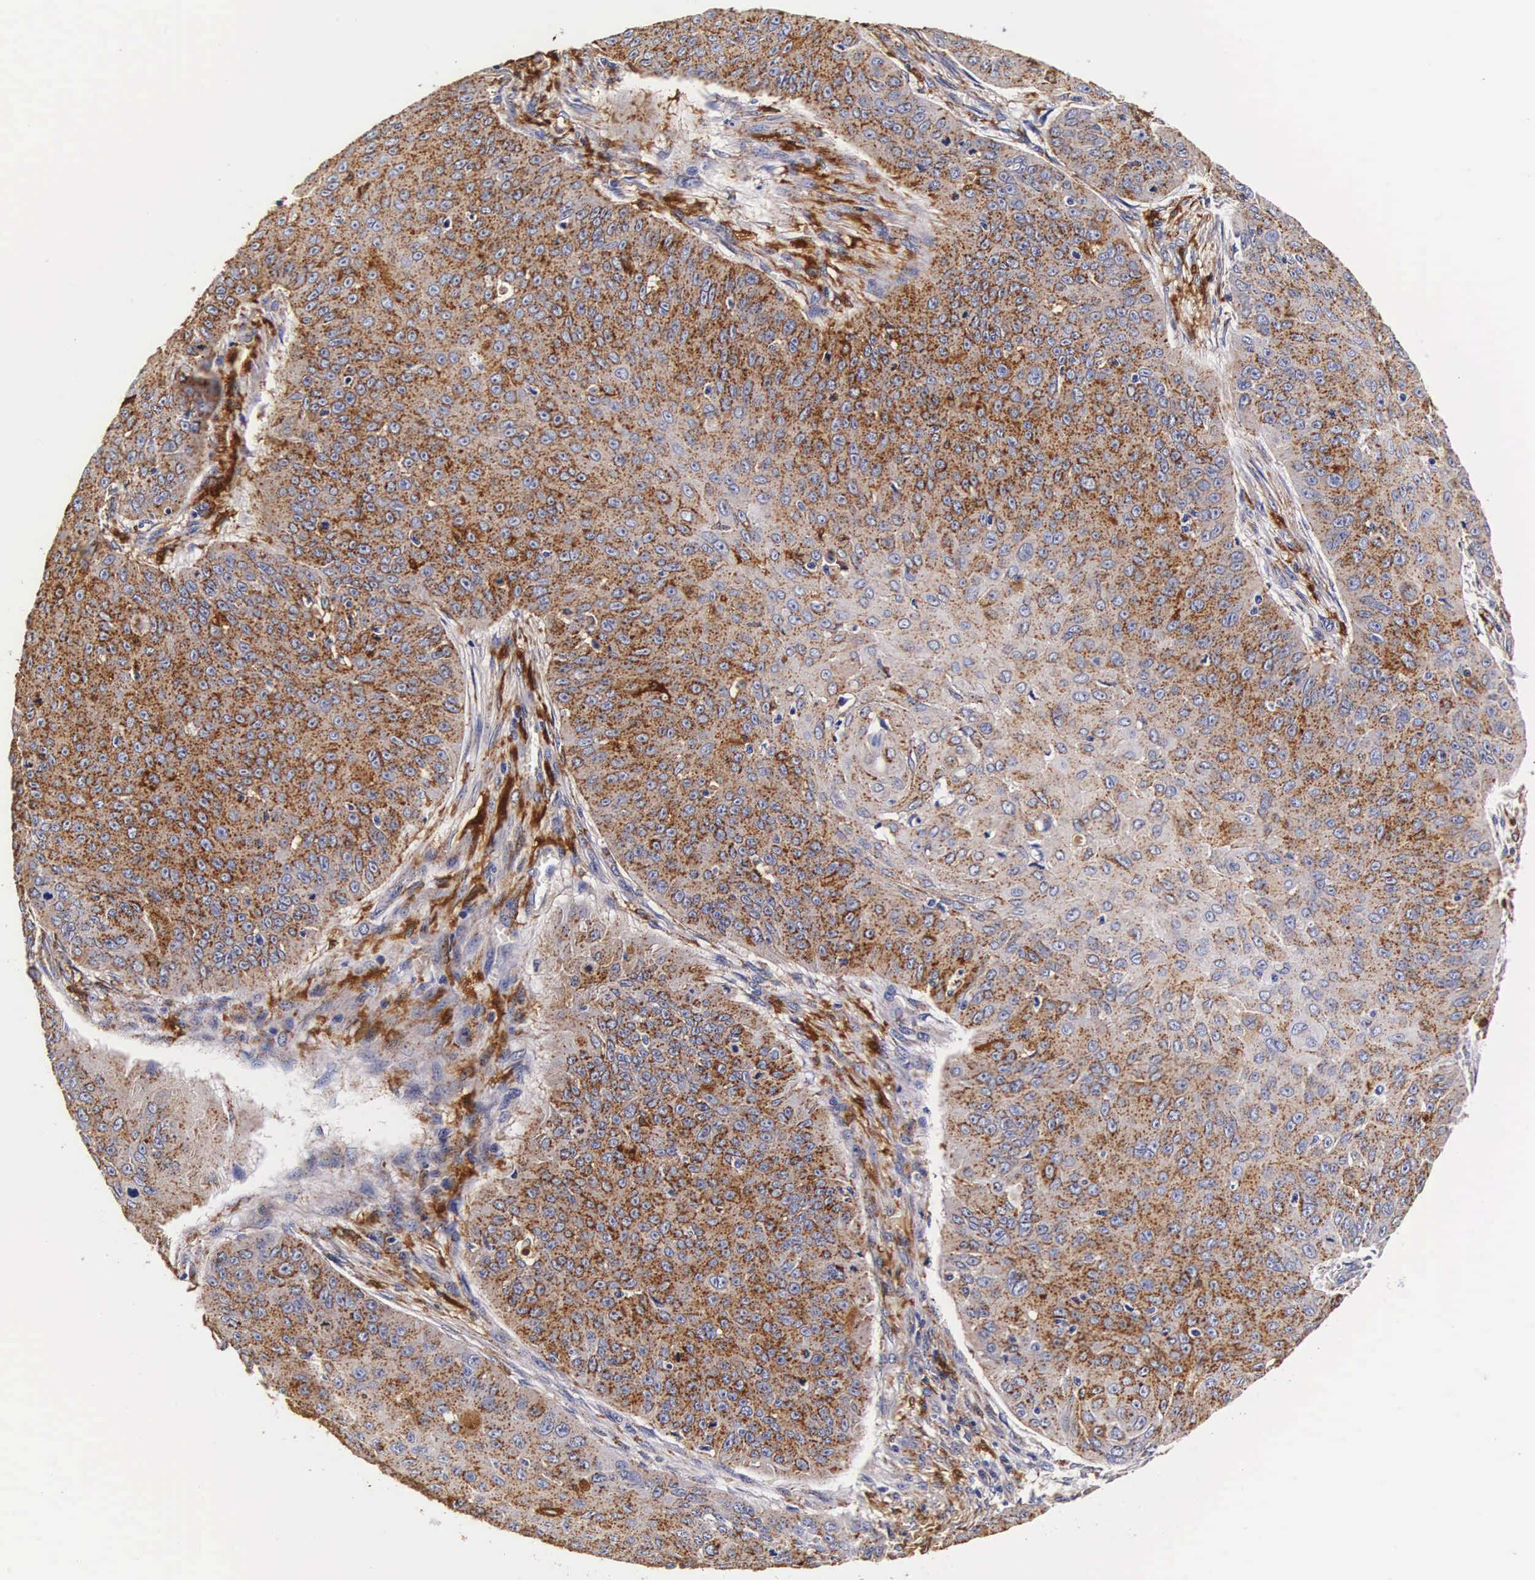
{"staining": {"intensity": "strong", "quantity": "25%-75%", "location": "cytoplasmic/membranous"}, "tissue": "skin cancer", "cell_type": "Tumor cells", "image_type": "cancer", "snomed": [{"axis": "morphology", "description": "Squamous cell carcinoma, NOS"}, {"axis": "topography", "description": "Skin"}], "caption": "Protein expression analysis of skin cancer demonstrates strong cytoplasmic/membranous expression in about 25%-75% of tumor cells. The protein is stained brown, and the nuclei are stained in blue (DAB (3,3'-diaminobenzidine) IHC with brightfield microscopy, high magnification).", "gene": "CTSB", "patient": {"sex": "male", "age": 82}}